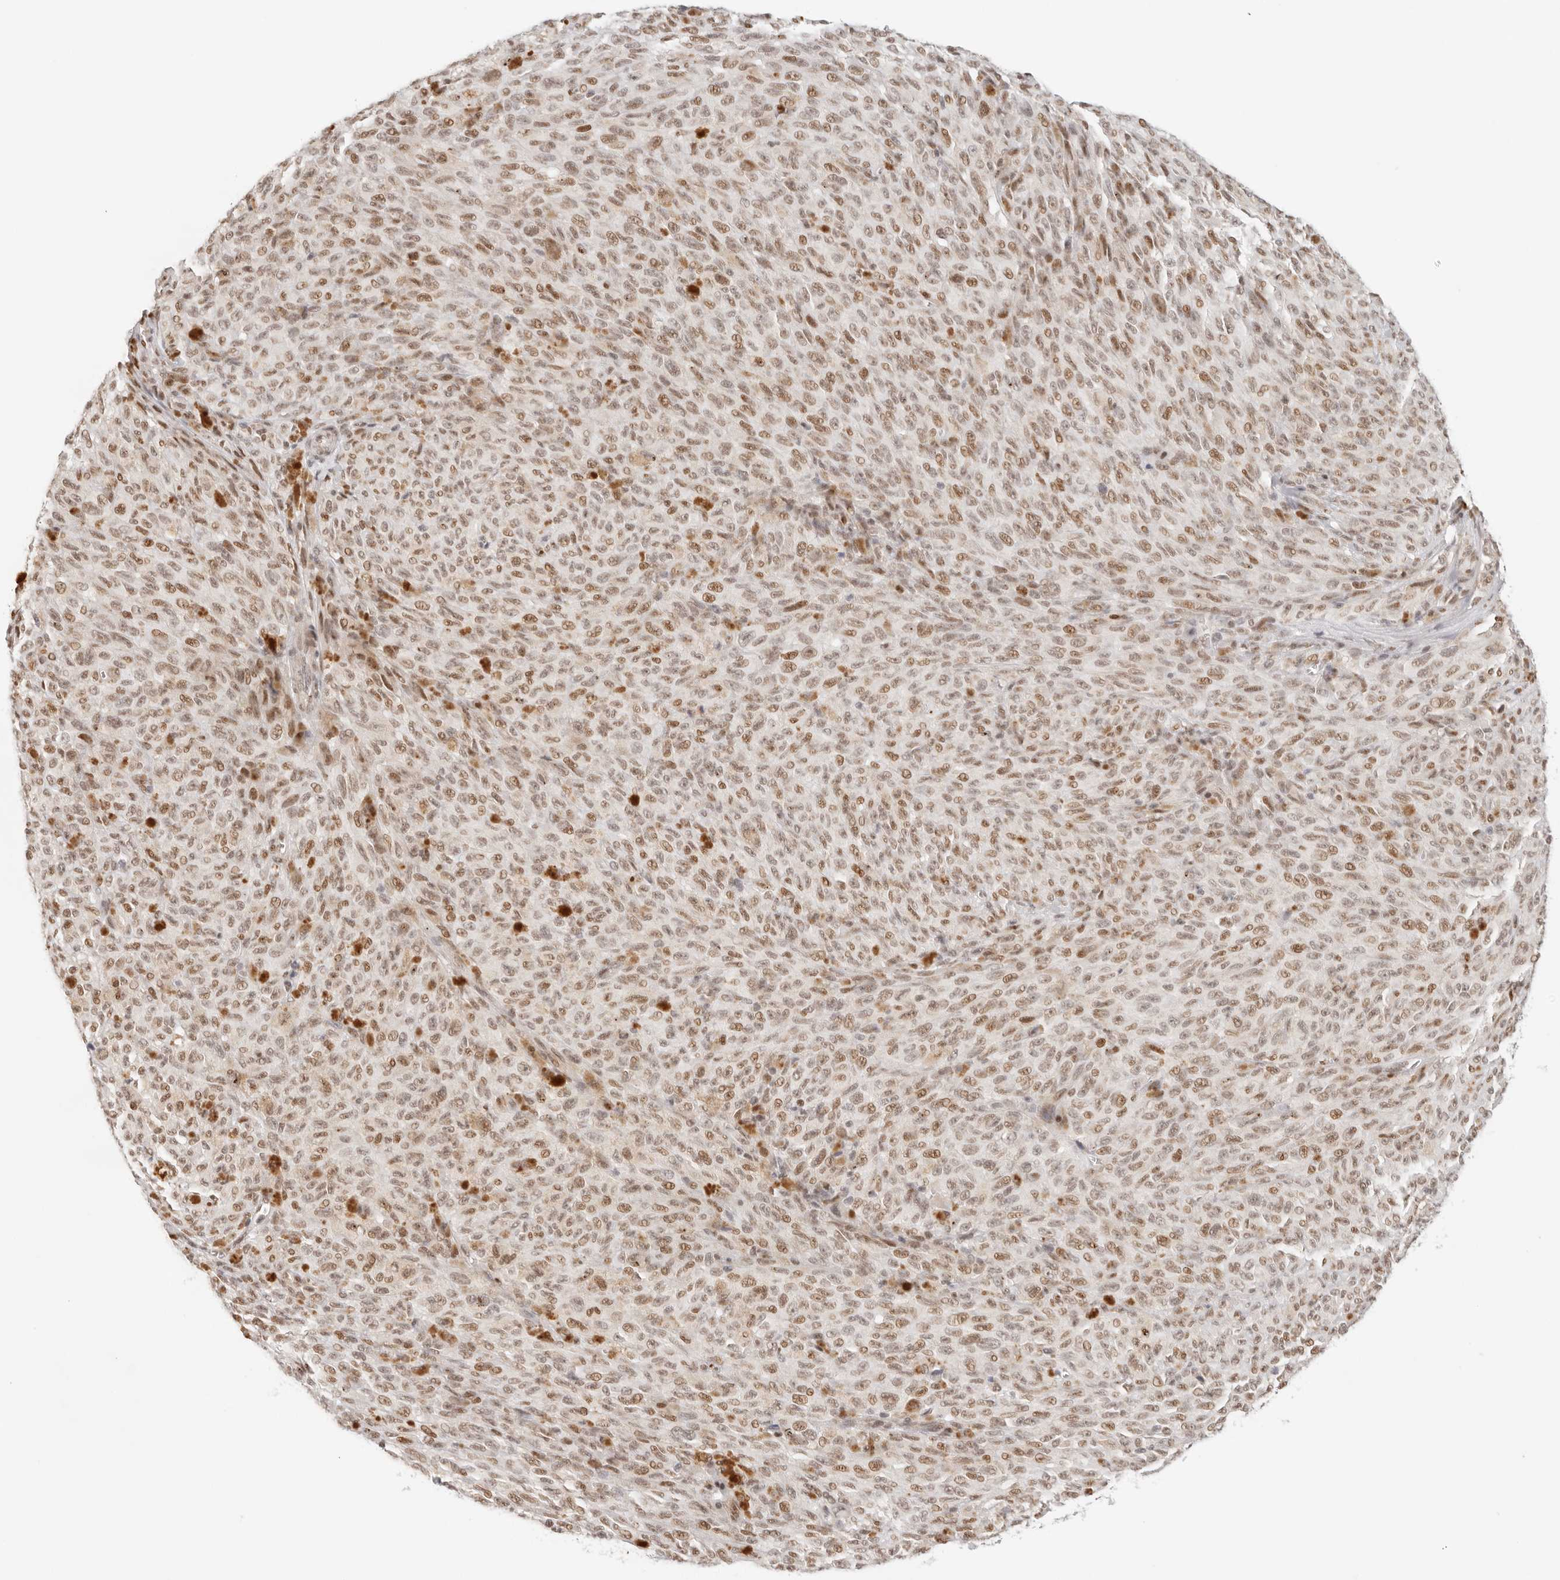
{"staining": {"intensity": "moderate", "quantity": ">75%", "location": "nuclear"}, "tissue": "melanoma", "cell_type": "Tumor cells", "image_type": "cancer", "snomed": [{"axis": "morphology", "description": "Malignant melanoma, NOS"}, {"axis": "topography", "description": "Skin"}], "caption": "Immunohistochemistry photomicrograph of malignant melanoma stained for a protein (brown), which shows medium levels of moderate nuclear expression in approximately >75% of tumor cells.", "gene": "HOXC5", "patient": {"sex": "female", "age": 82}}